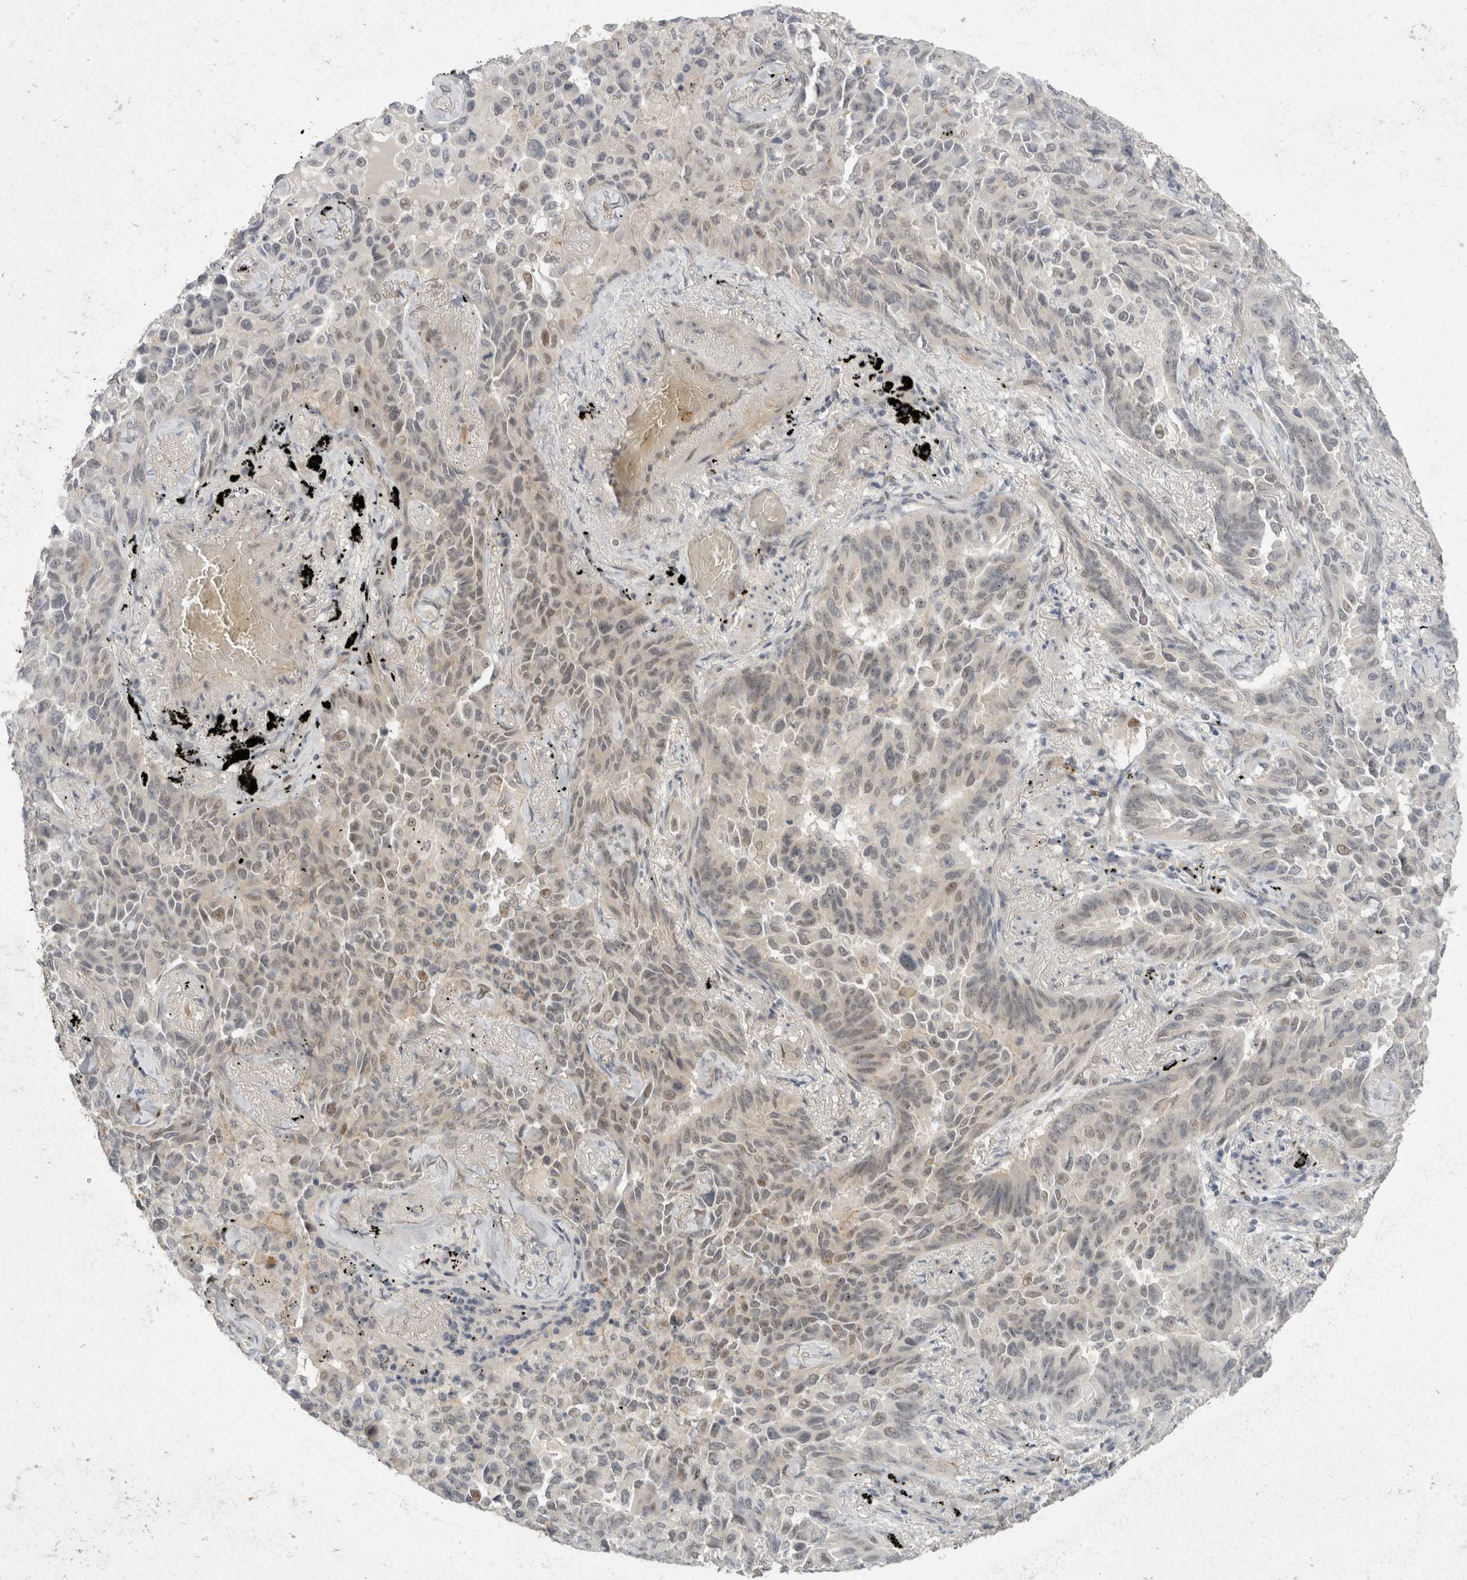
{"staining": {"intensity": "negative", "quantity": "none", "location": "none"}, "tissue": "lung cancer", "cell_type": "Tumor cells", "image_type": "cancer", "snomed": [{"axis": "morphology", "description": "Adenocarcinoma, NOS"}, {"axis": "topography", "description": "Lung"}], "caption": "Immunohistochemical staining of human lung cancer (adenocarcinoma) reveals no significant positivity in tumor cells. (Stains: DAB immunohistochemistry (IHC) with hematoxylin counter stain, Microscopy: brightfield microscopy at high magnification).", "gene": "TOM1L2", "patient": {"sex": "female", "age": 67}}